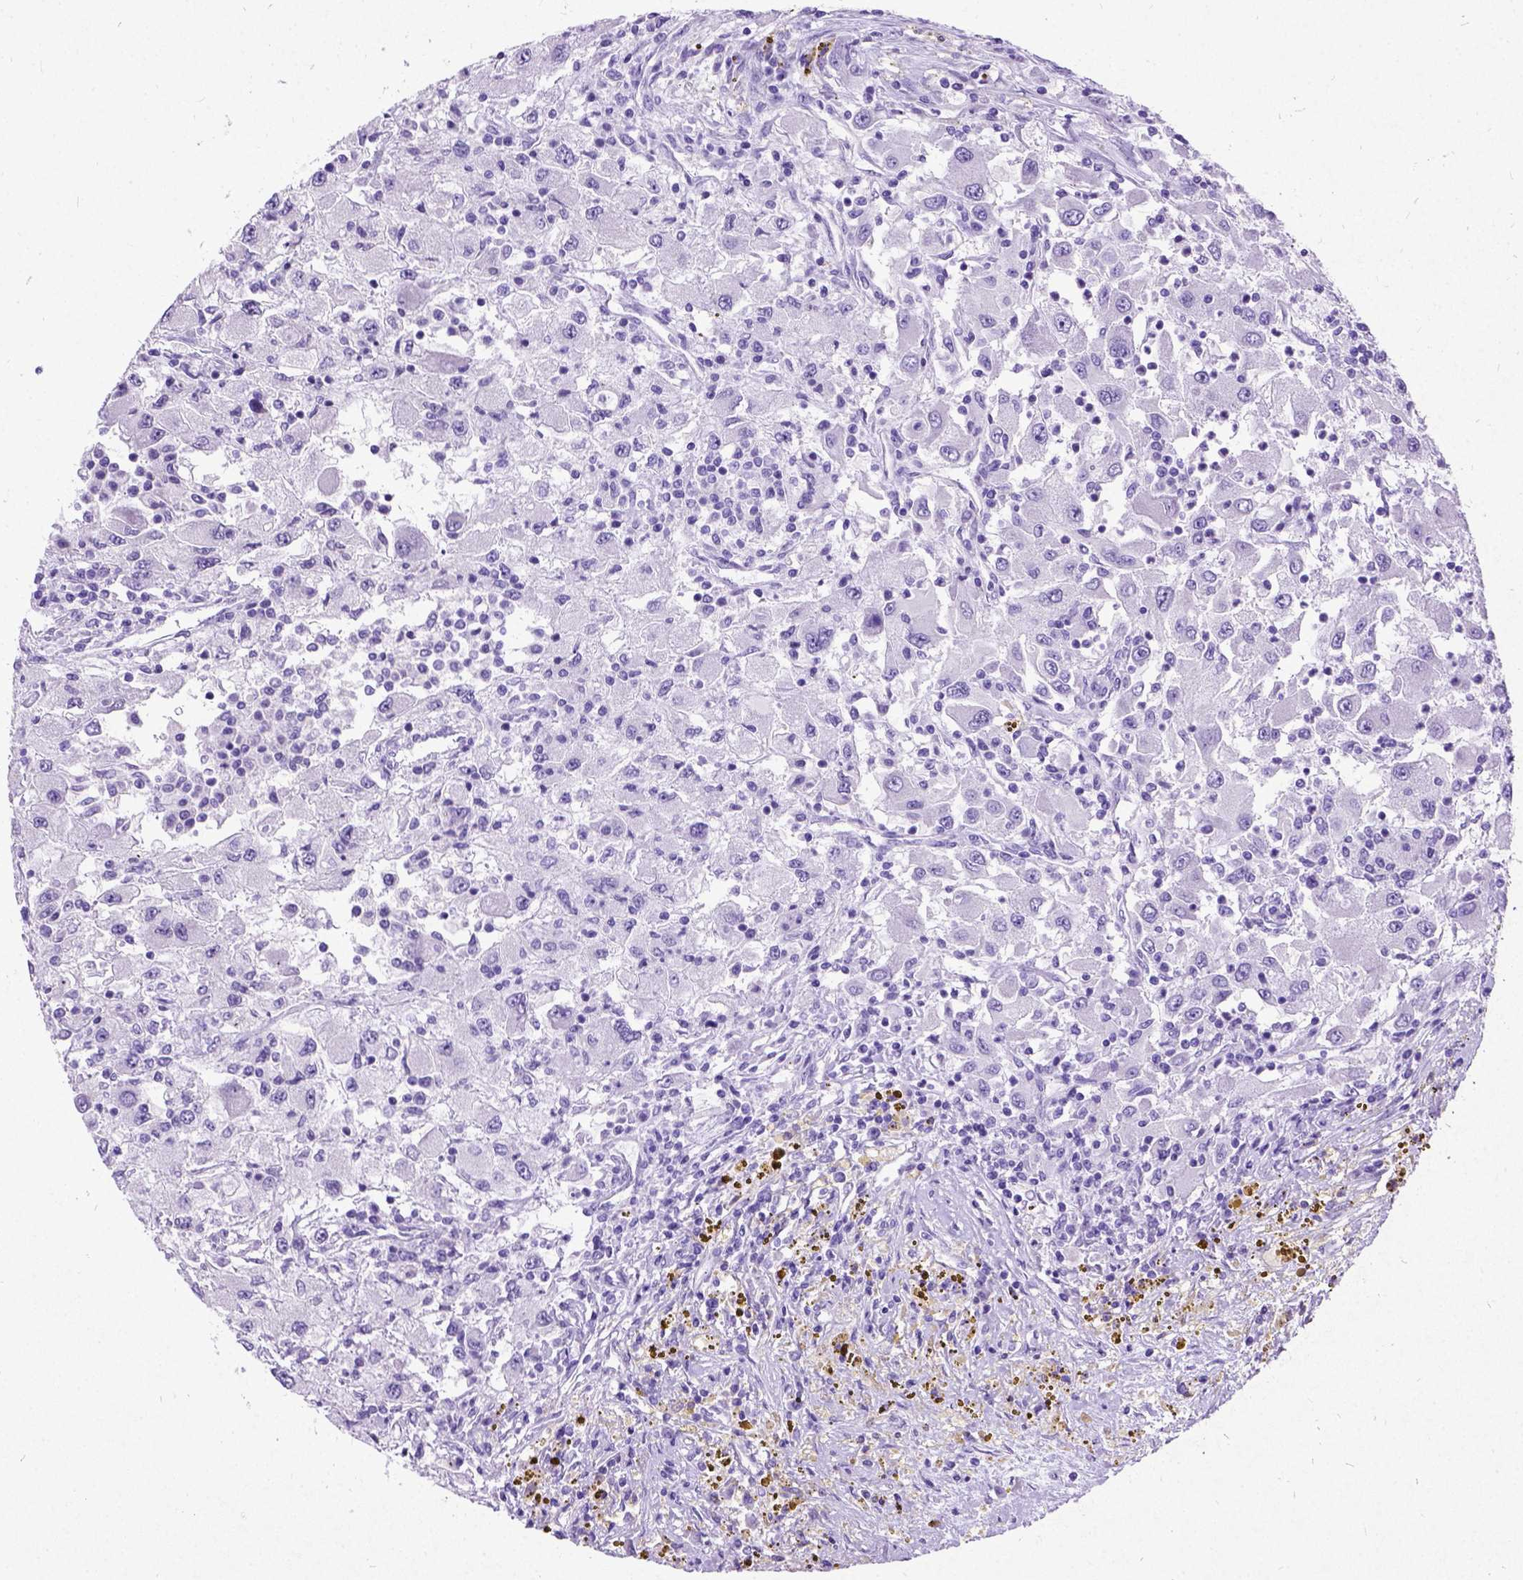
{"staining": {"intensity": "negative", "quantity": "none", "location": "none"}, "tissue": "renal cancer", "cell_type": "Tumor cells", "image_type": "cancer", "snomed": [{"axis": "morphology", "description": "Adenocarcinoma, NOS"}, {"axis": "topography", "description": "Kidney"}], "caption": "Tumor cells show no significant protein staining in renal cancer.", "gene": "NEUROD4", "patient": {"sex": "female", "age": 67}}